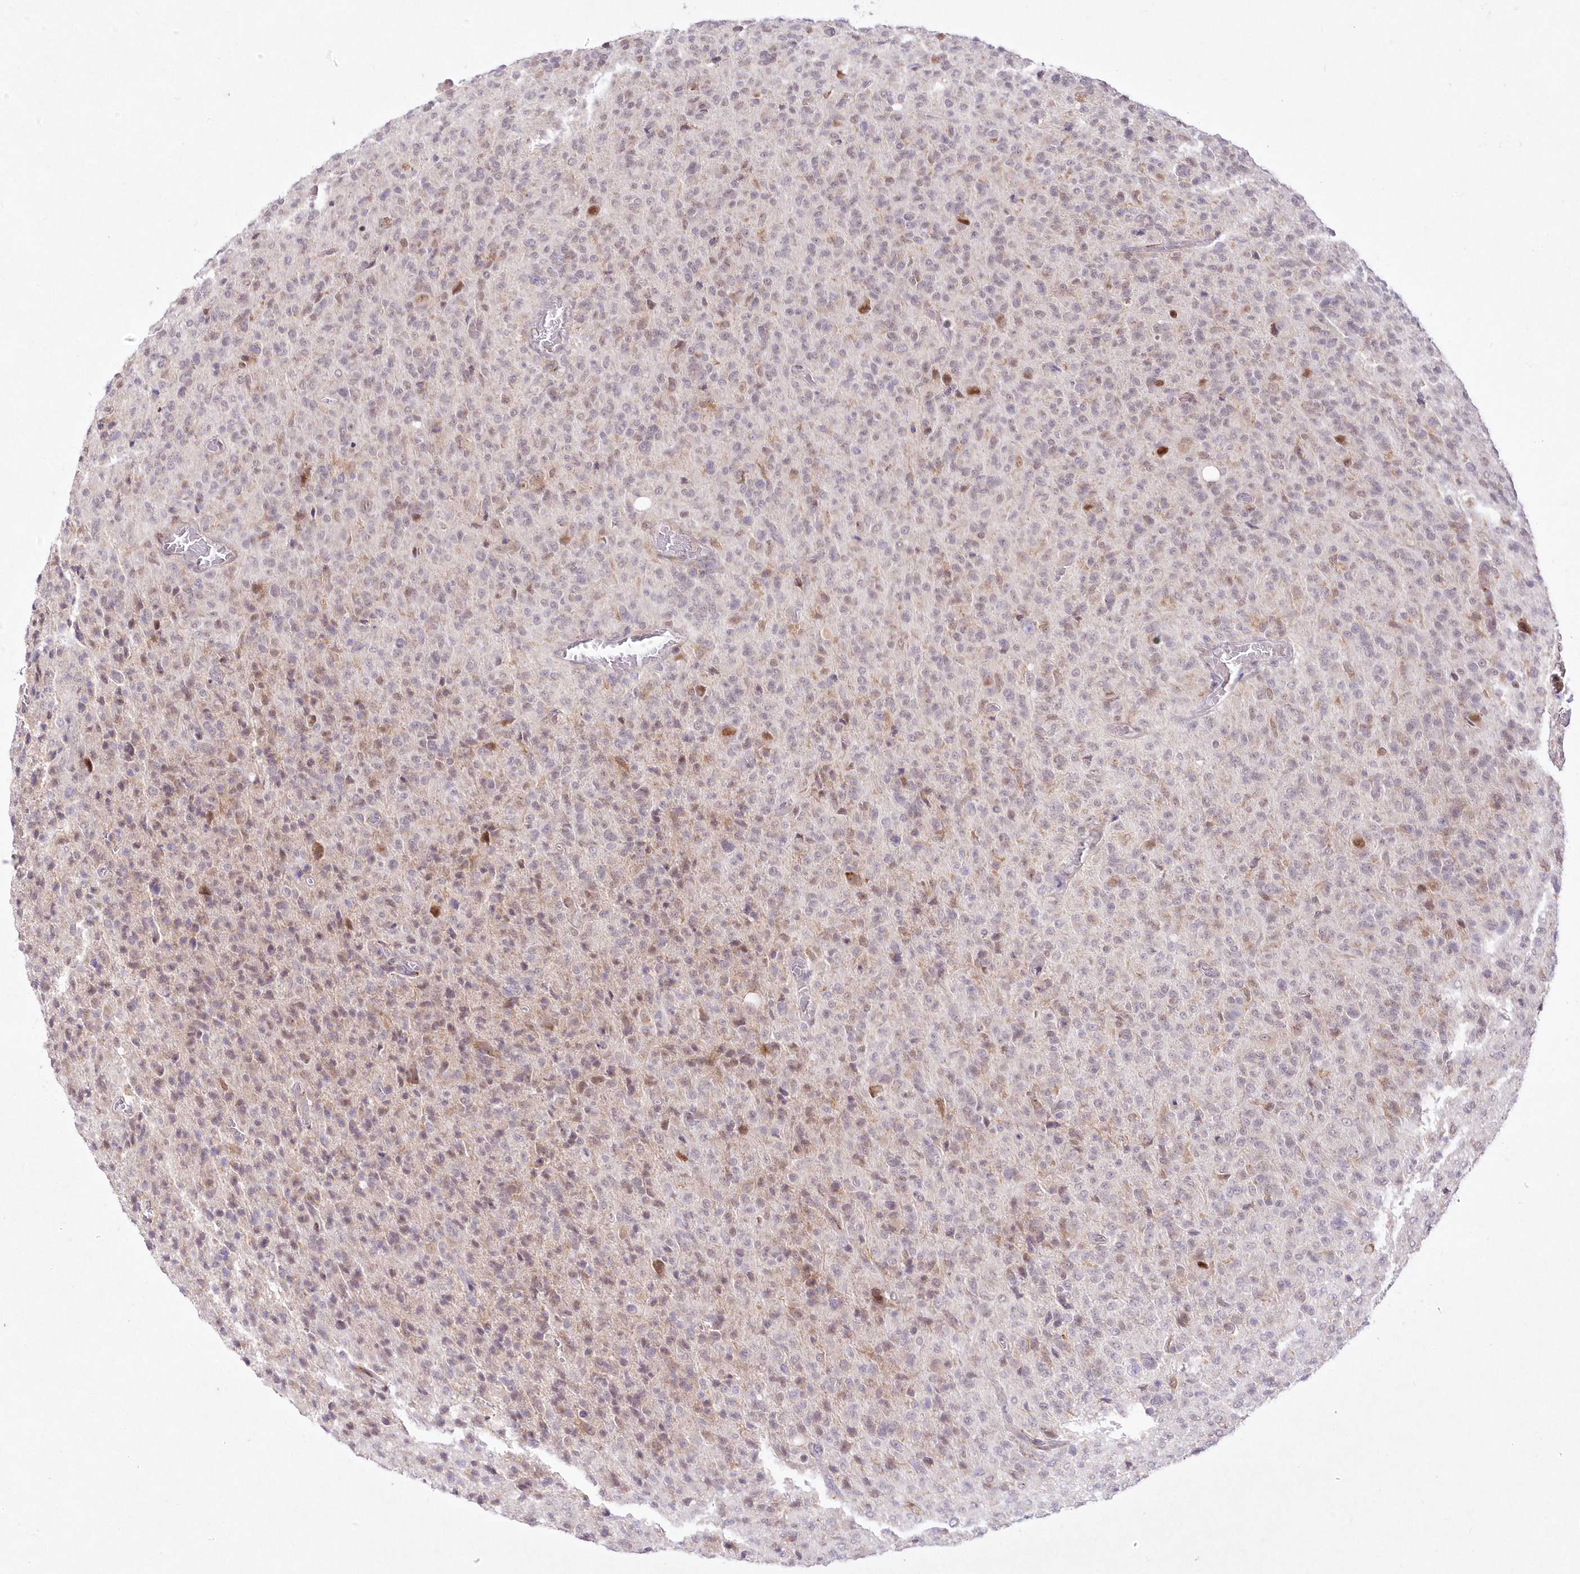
{"staining": {"intensity": "negative", "quantity": "none", "location": "none"}, "tissue": "glioma", "cell_type": "Tumor cells", "image_type": "cancer", "snomed": [{"axis": "morphology", "description": "Glioma, malignant, High grade"}, {"axis": "topography", "description": "Brain"}], "caption": "High power microscopy image of an IHC image of malignant high-grade glioma, revealing no significant staining in tumor cells.", "gene": "LDB1", "patient": {"sex": "female", "age": 57}}